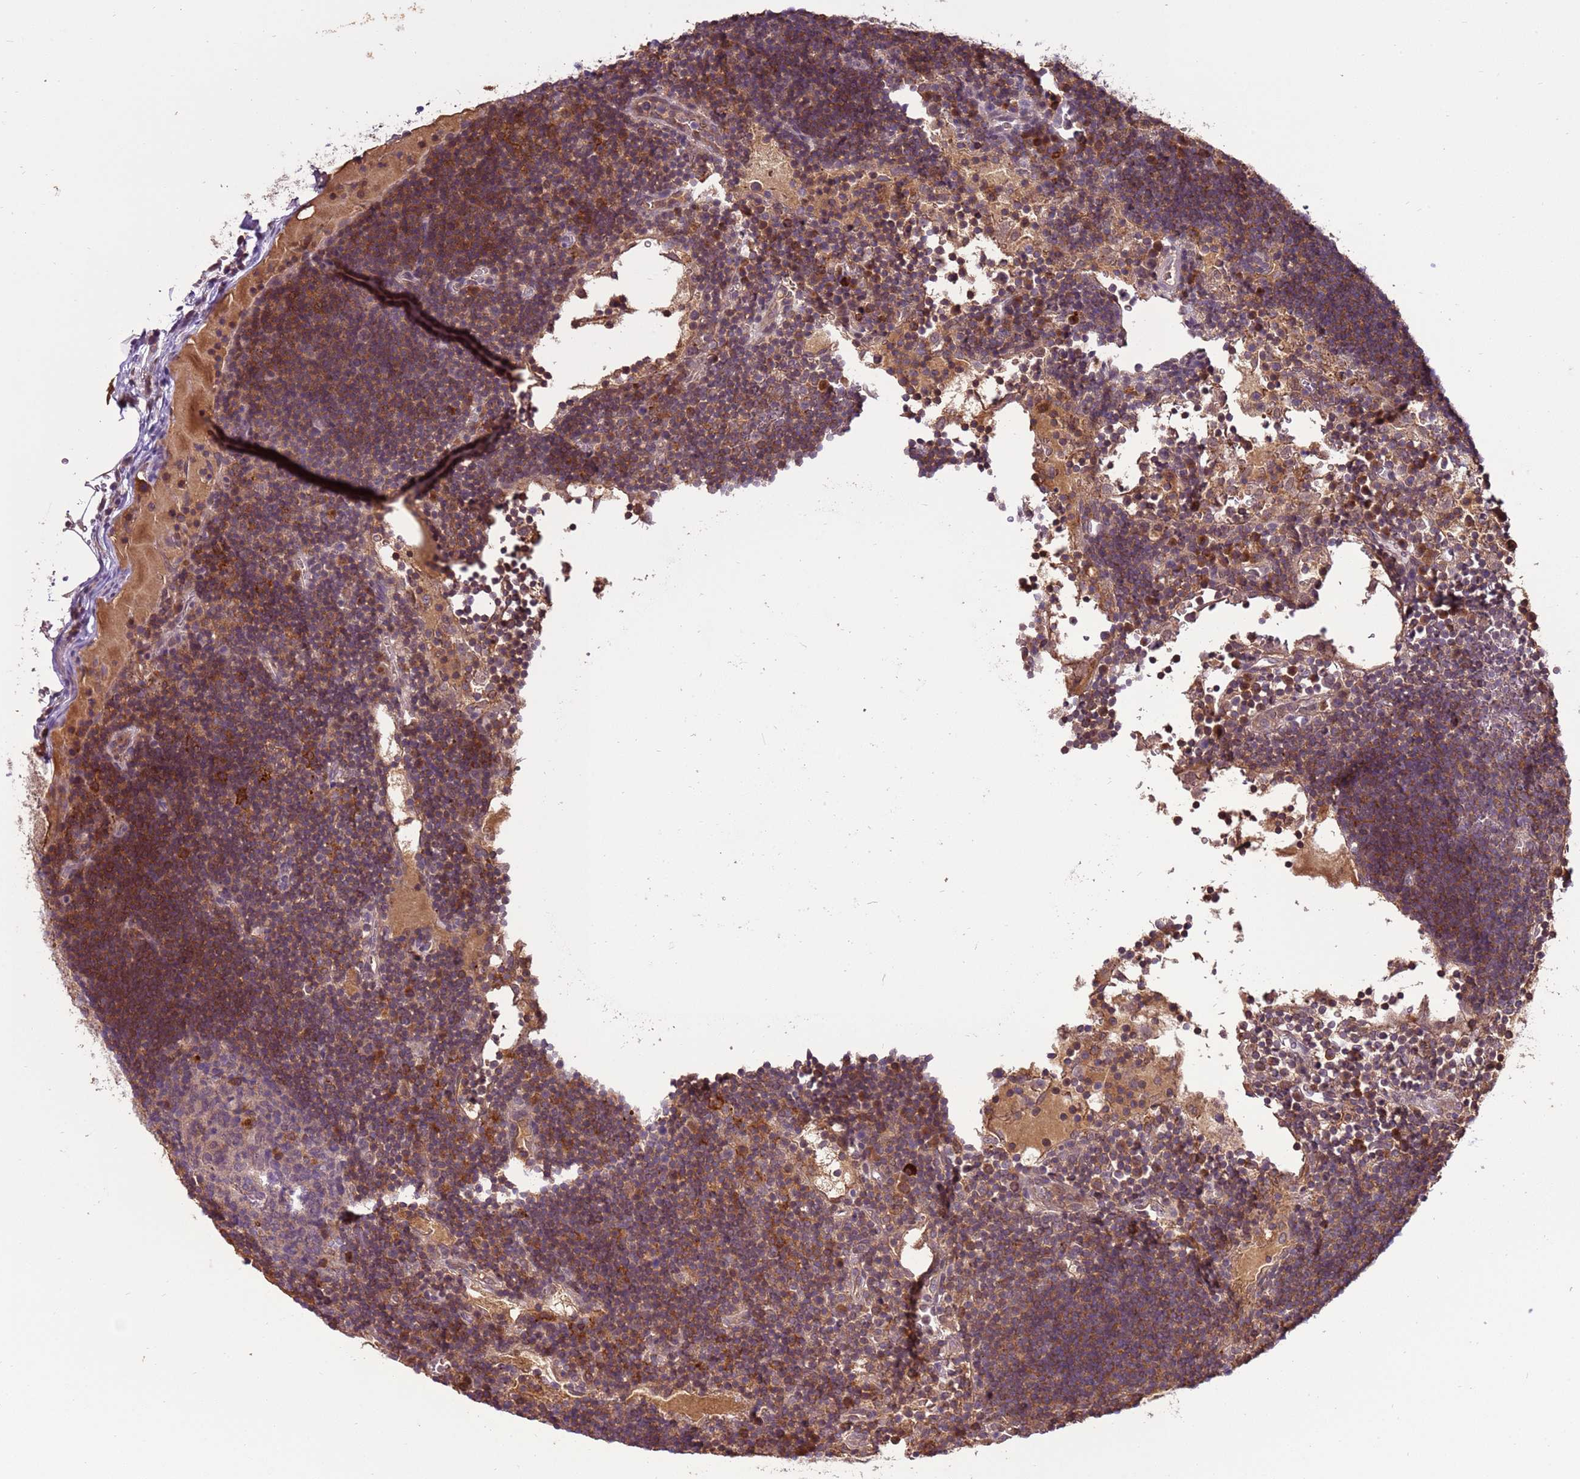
{"staining": {"intensity": "strong", "quantity": "<25%", "location": "cytoplasmic/membranous"}, "tissue": "lymph node", "cell_type": "Germinal center cells", "image_type": "normal", "snomed": [{"axis": "morphology", "description": "Normal tissue, NOS"}, {"axis": "topography", "description": "Lymph node"}], "caption": "Protein staining of normal lymph node demonstrates strong cytoplasmic/membranous staining in approximately <25% of germinal center cells.", "gene": "ZNF624", "patient": {"sex": "male", "age": 53}}